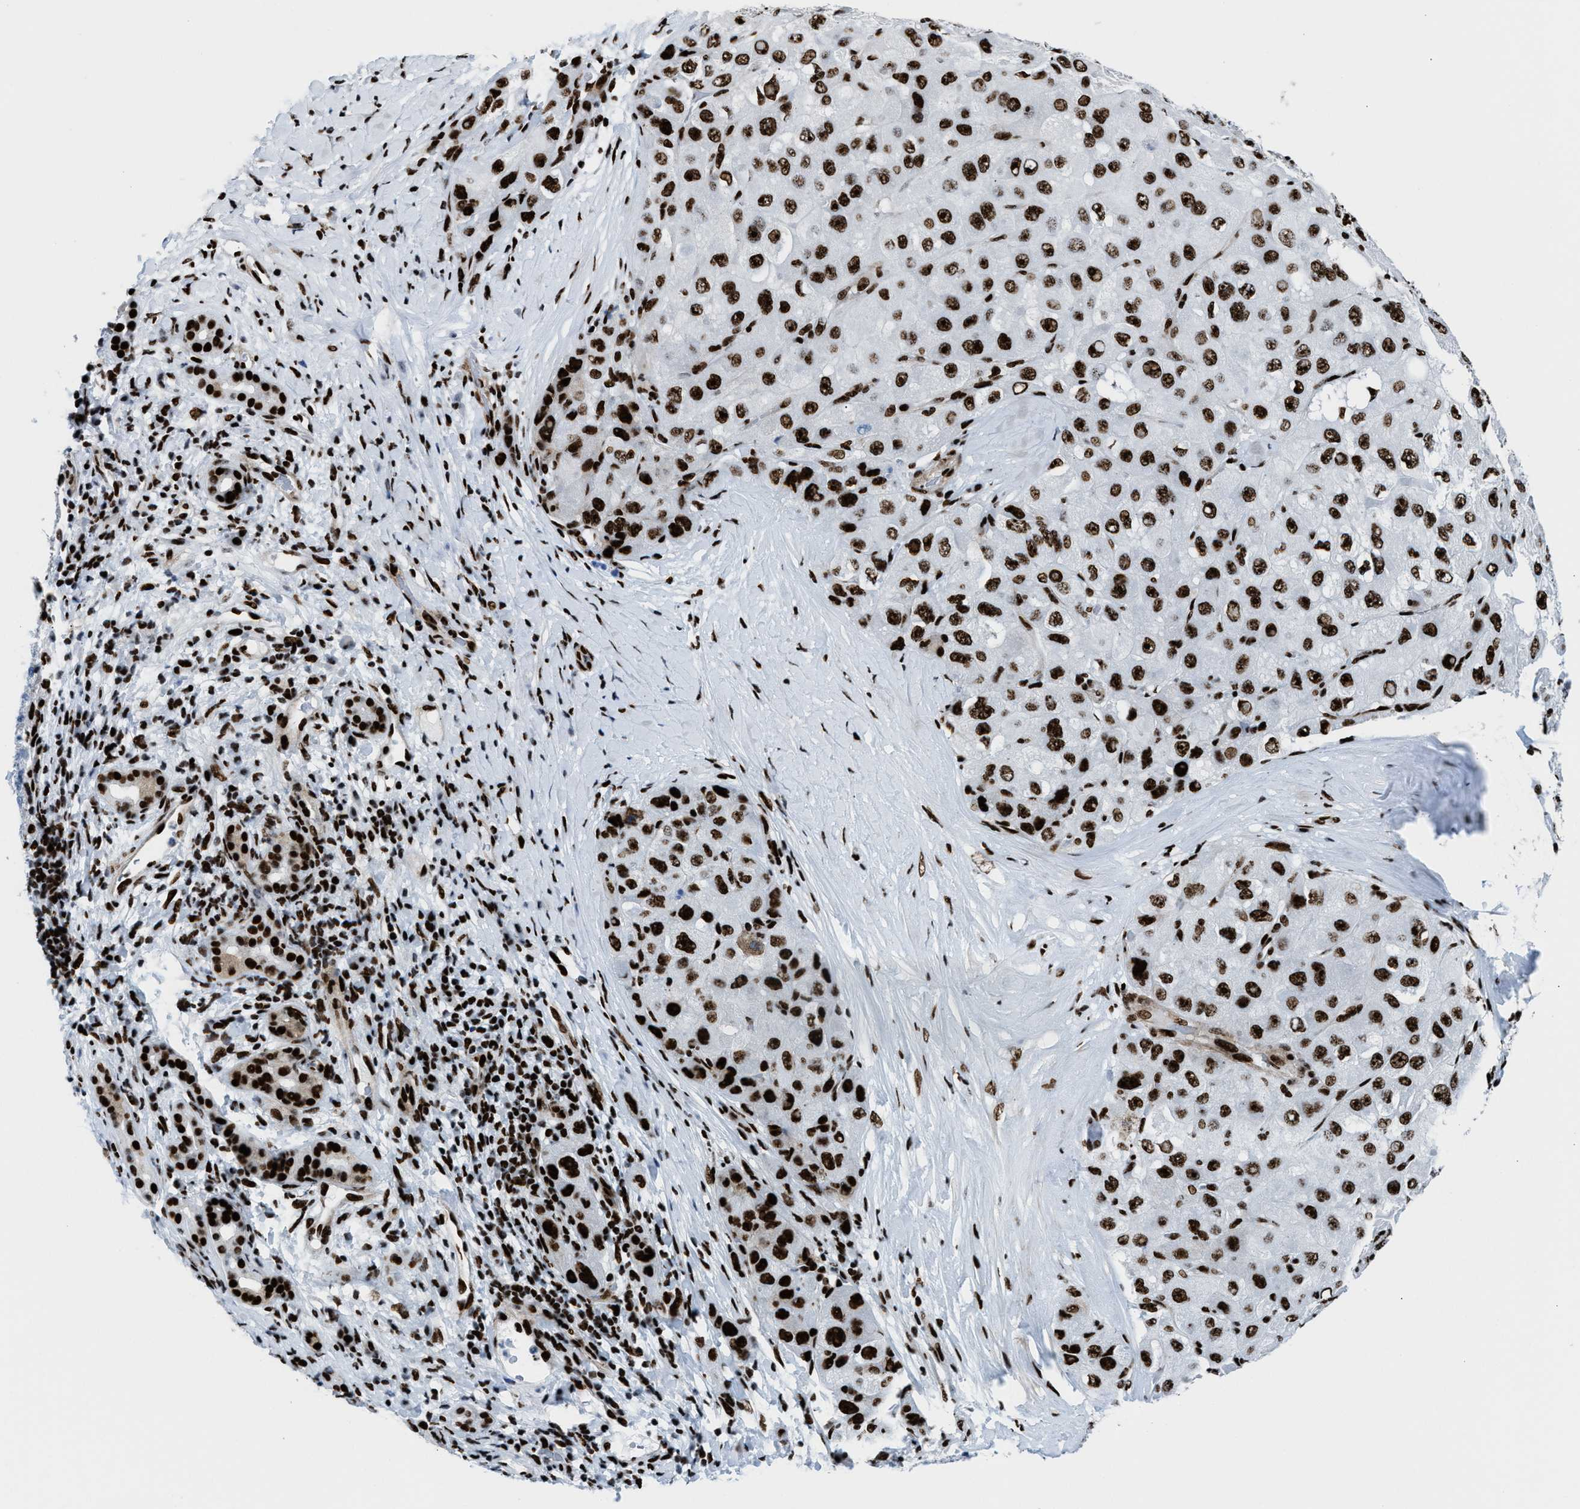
{"staining": {"intensity": "strong", "quantity": ">75%", "location": "nuclear"}, "tissue": "liver cancer", "cell_type": "Tumor cells", "image_type": "cancer", "snomed": [{"axis": "morphology", "description": "Carcinoma, Hepatocellular, NOS"}, {"axis": "topography", "description": "Liver"}], "caption": "High-magnification brightfield microscopy of liver hepatocellular carcinoma stained with DAB (3,3'-diaminobenzidine) (brown) and counterstained with hematoxylin (blue). tumor cells exhibit strong nuclear staining is present in about>75% of cells.", "gene": "NONO", "patient": {"sex": "male", "age": 80}}